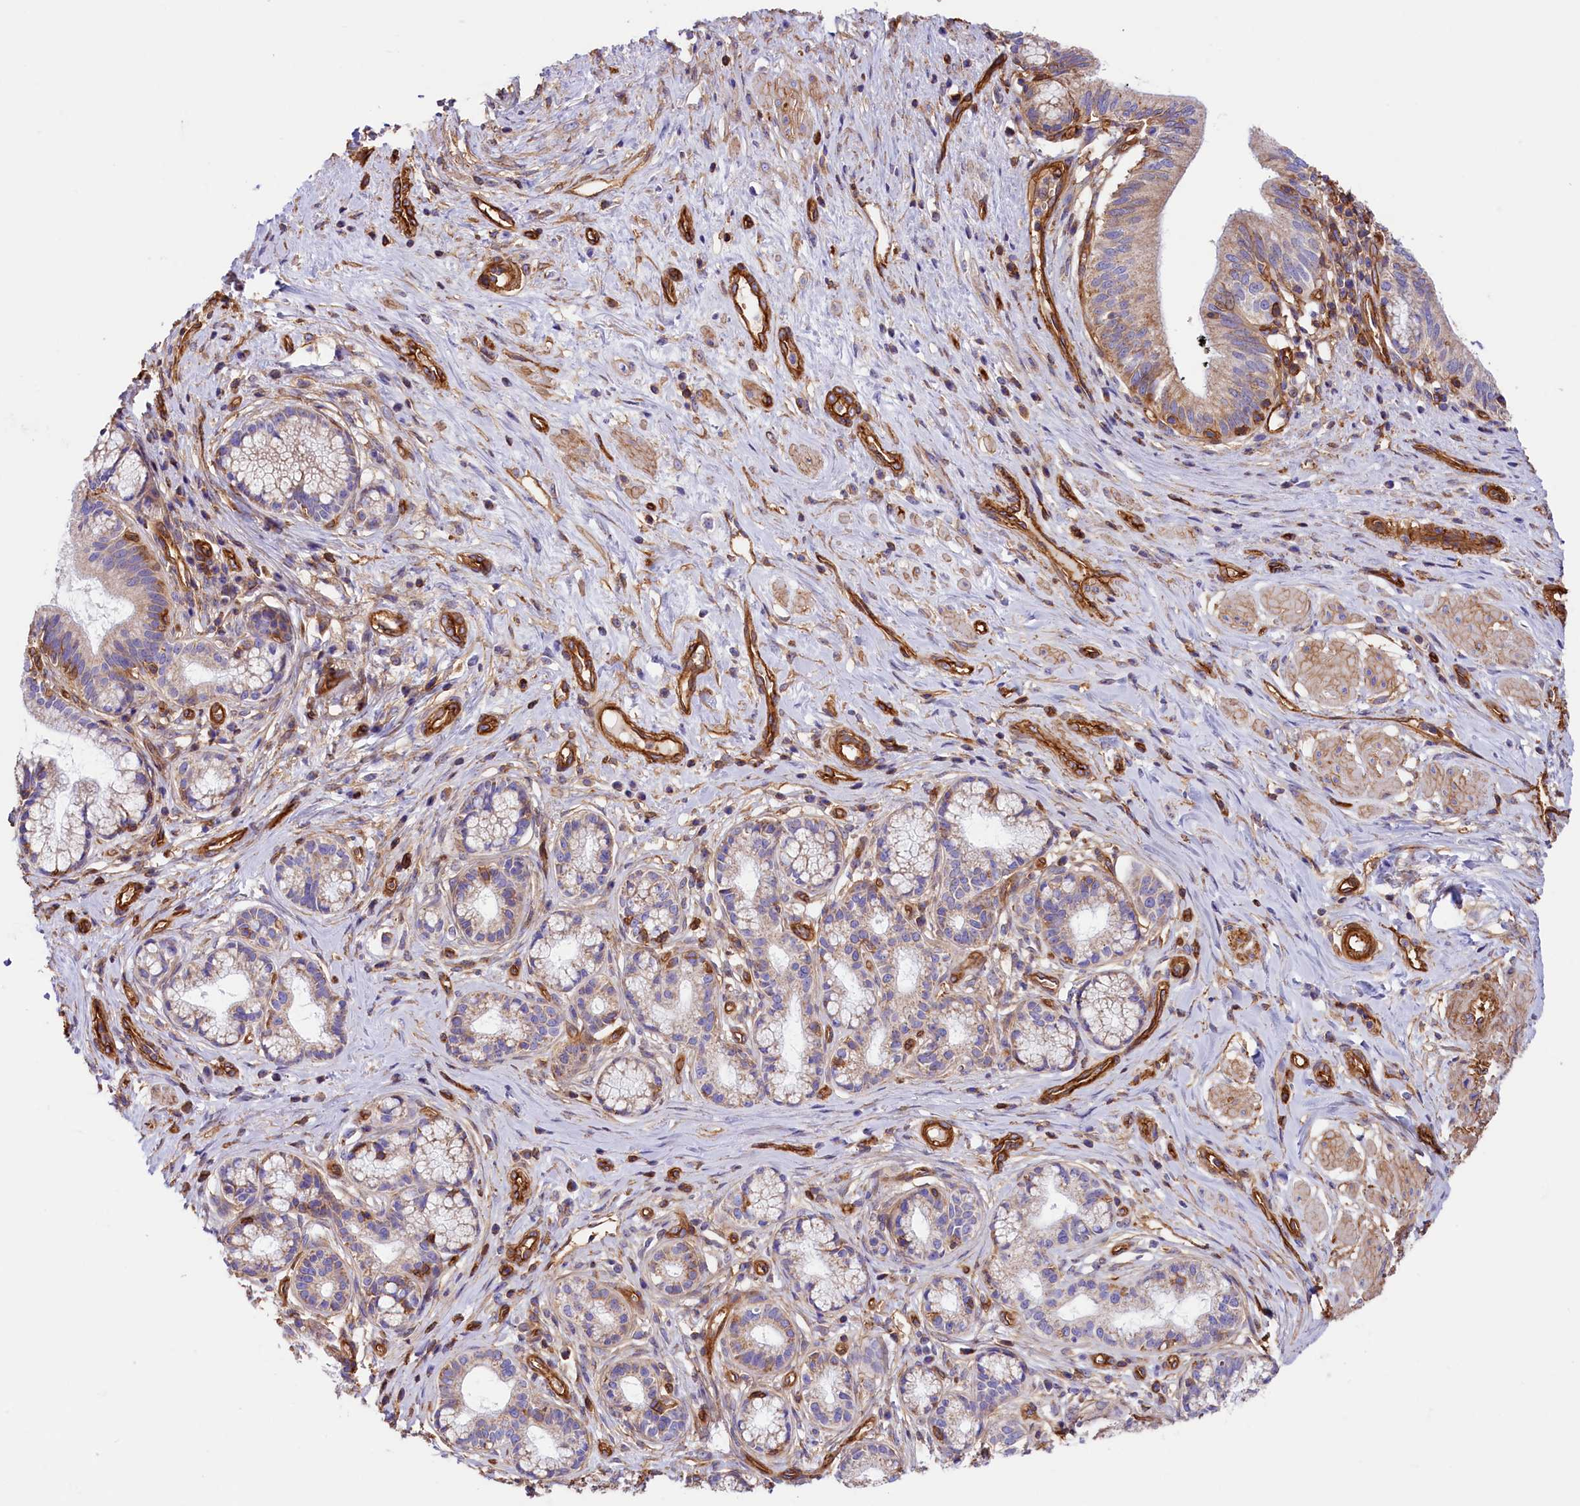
{"staining": {"intensity": "weak", "quantity": "25%-75%", "location": "cytoplasmic/membranous"}, "tissue": "pancreatic cancer", "cell_type": "Tumor cells", "image_type": "cancer", "snomed": [{"axis": "morphology", "description": "Adenocarcinoma, NOS"}, {"axis": "topography", "description": "Pancreas"}], "caption": "Adenocarcinoma (pancreatic) stained for a protein displays weak cytoplasmic/membranous positivity in tumor cells.", "gene": "ATP2B4", "patient": {"sex": "male", "age": 72}}